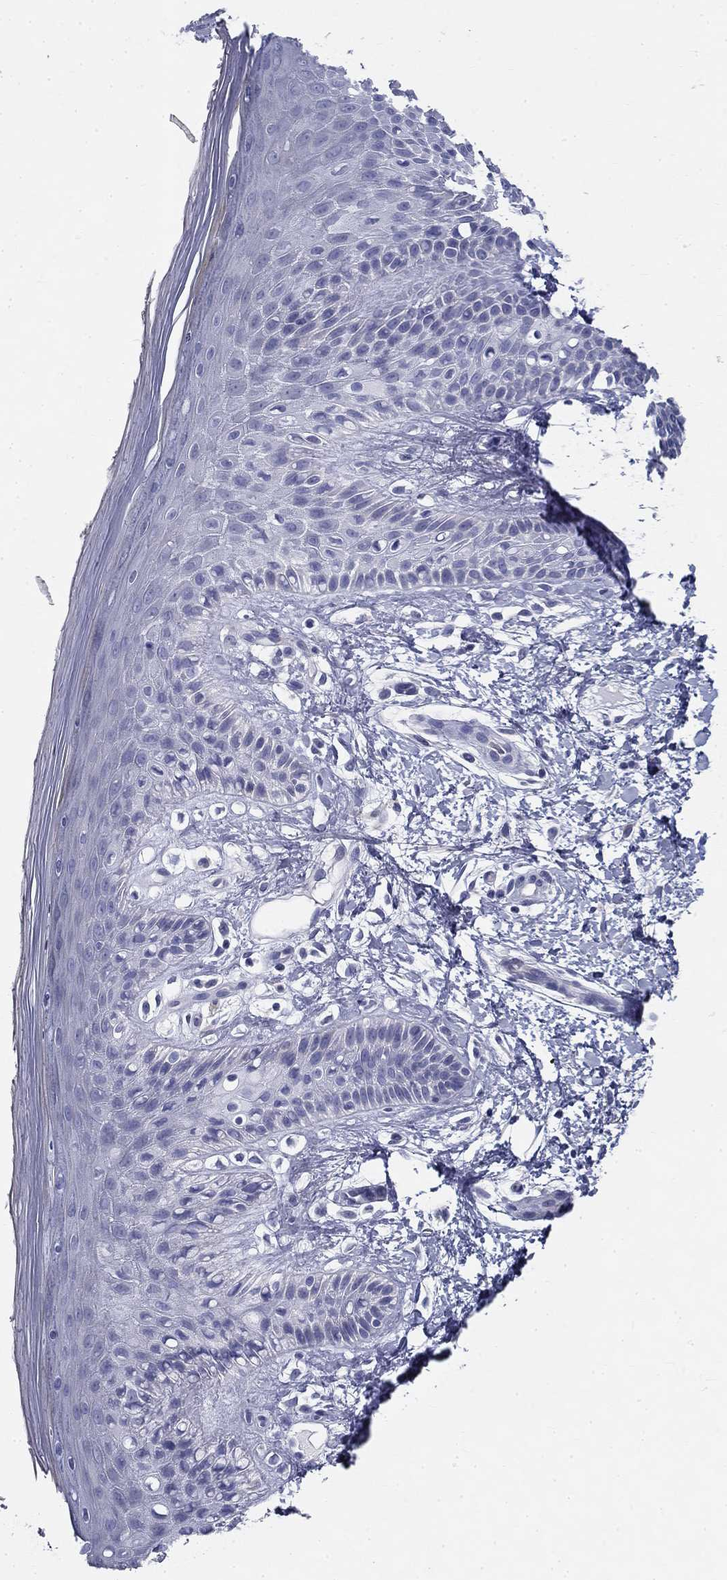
{"staining": {"intensity": "negative", "quantity": "none", "location": "none"}, "tissue": "skin", "cell_type": "Epidermal cells", "image_type": "normal", "snomed": [{"axis": "morphology", "description": "Normal tissue, NOS"}, {"axis": "topography", "description": "Anal"}], "caption": "DAB immunohistochemical staining of normal human skin shows no significant positivity in epidermal cells.", "gene": "GALNTL5", "patient": {"sex": "male", "age": 36}}